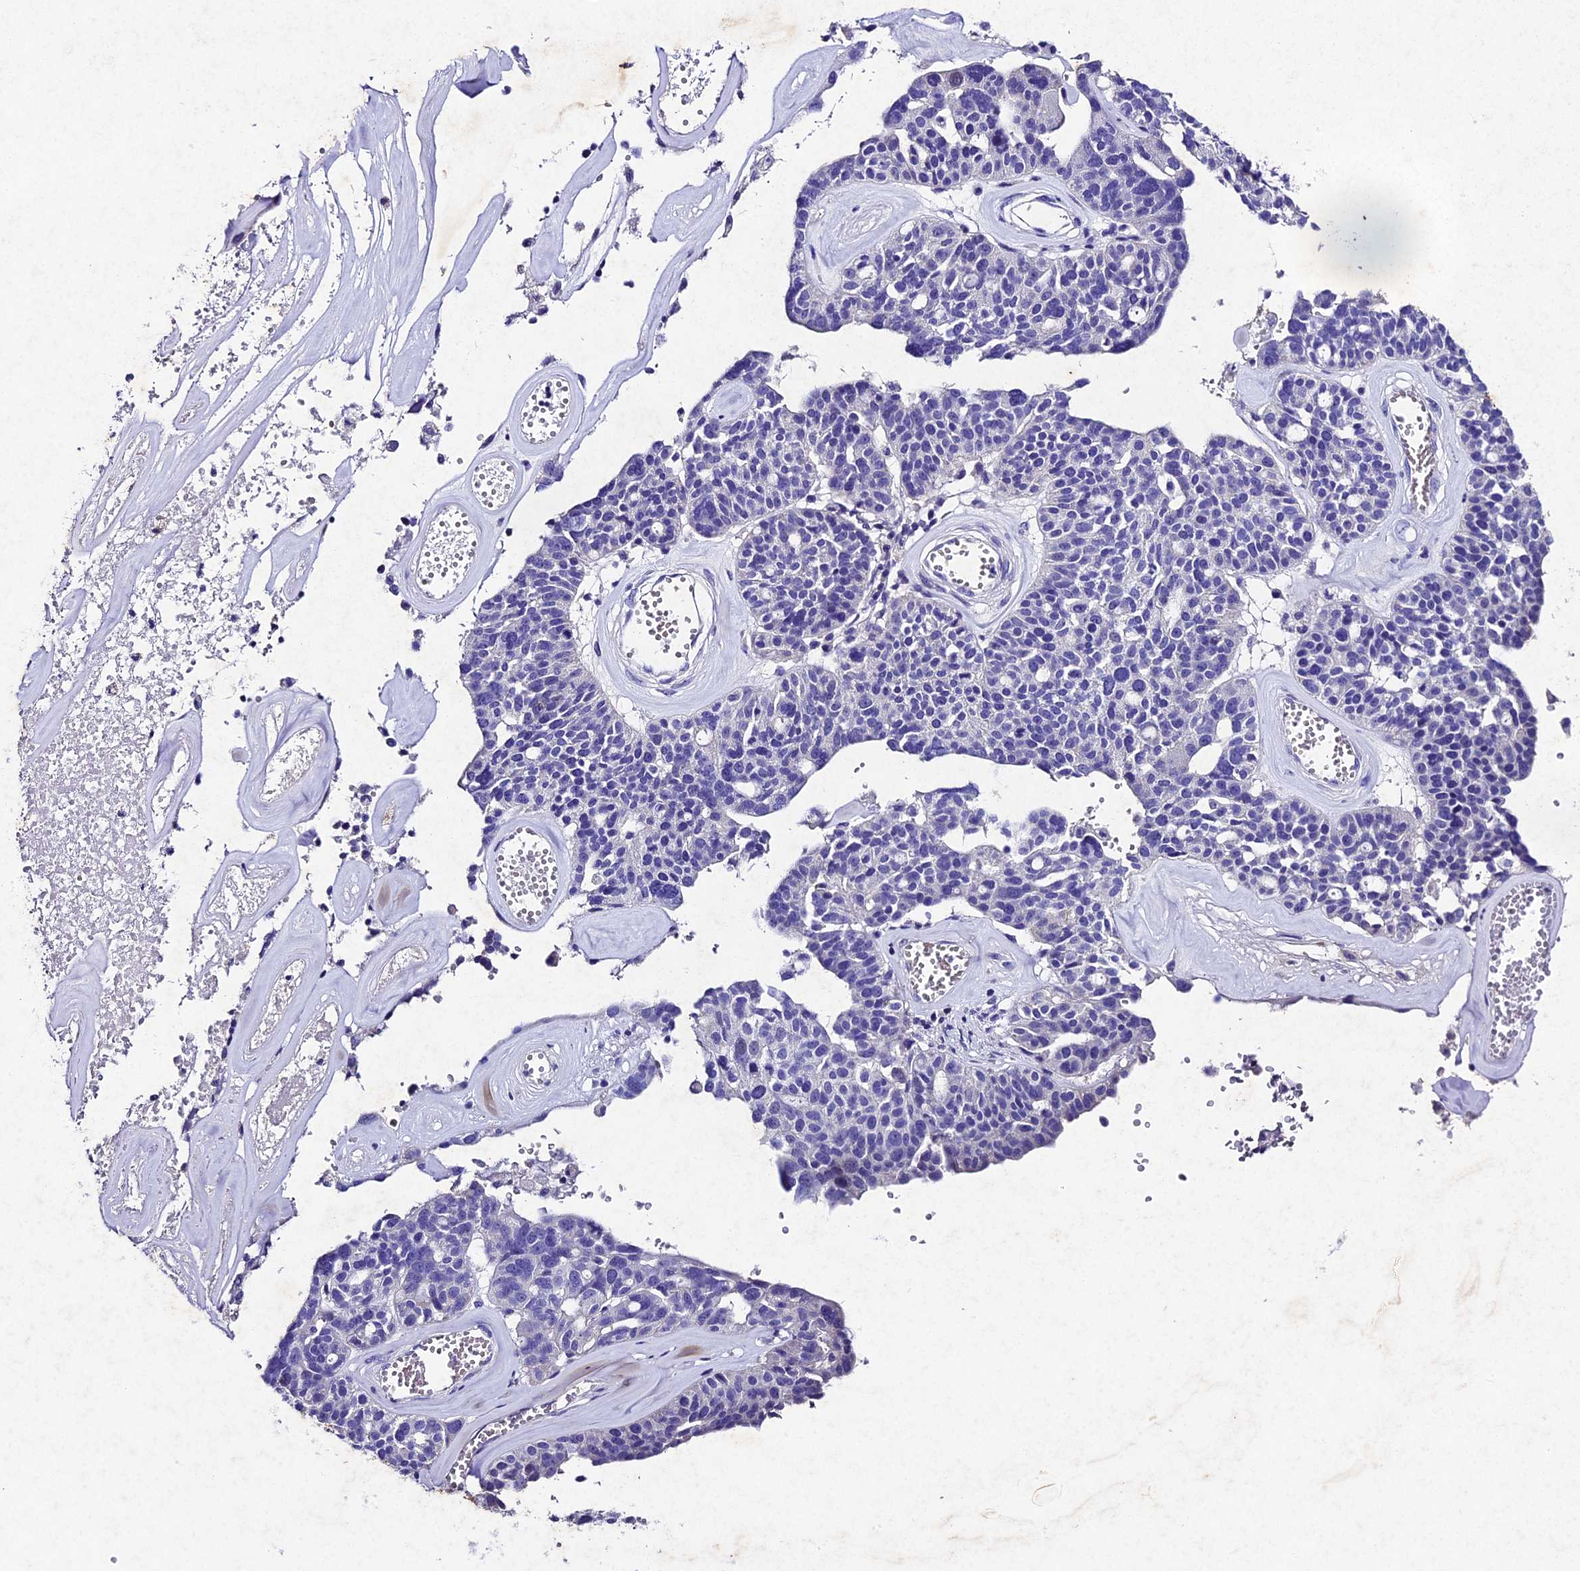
{"staining": {"intensity": "negative", "quantity": "none", "location": "none"}, "tissue": "ovarian cancer", "cell_type": "Tumor cells", "image_type": "cancer", "snomed": [{"axis": "morphology", "description": "Cystadenocarcinoma, serous, NOS"}, {"axis": "topography", "description": "Ovary"}], "caption": "DAB (3,3'-diaminobenzidine) immunohistochemical staining of human serous cystadenocarcinoma (ovarian) reveals no significant expression in tumor cells.", "gene": "IFT140", "patient": {"sex": "female", "age": 59}}